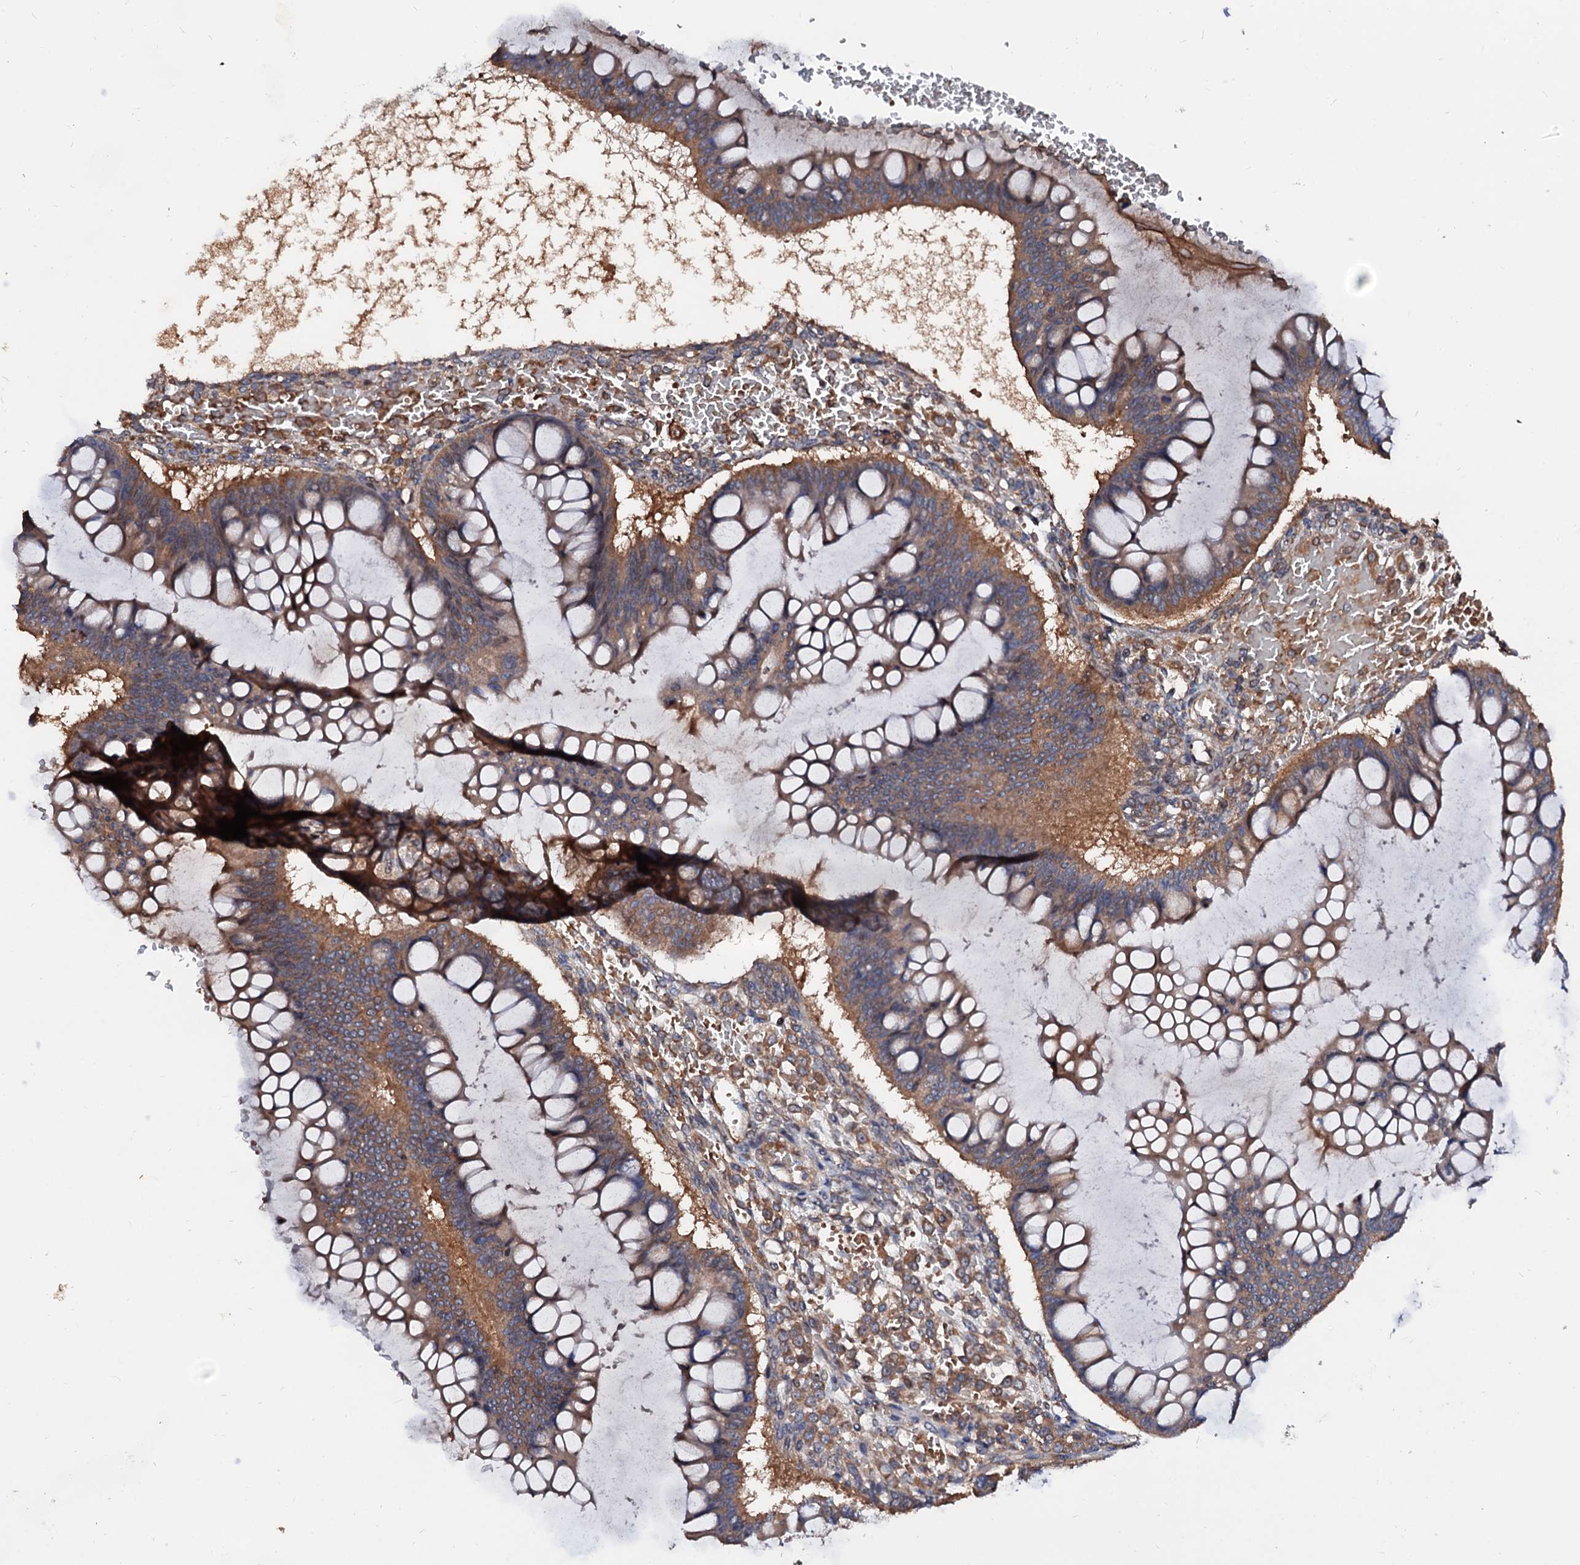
{"staining": {"intensity": "moderate", "quantity": ">75%", "location": "cytoplasmic/membranous"}, "tissue": "ovarian cancer", "cell_type": "Tumor cells", "image_type": "cancer", "snomed": [{"axis": "morphology", "description": "Cystadenocarcinoma, mucinous, NOS"}, {"axis": "topography", "description": "Ovary"}], "caption": "A high-resolution histopathology image shows immunohistochemistry (IHC) staining of mucinous cystadenocarcinoma (ovarian), which demonstrates moderate cytoplasmic/membranous positivity in about >75% of tumor cells.", "gene": "EXTL1", "patient": {"sex": "female", "age": 73}}